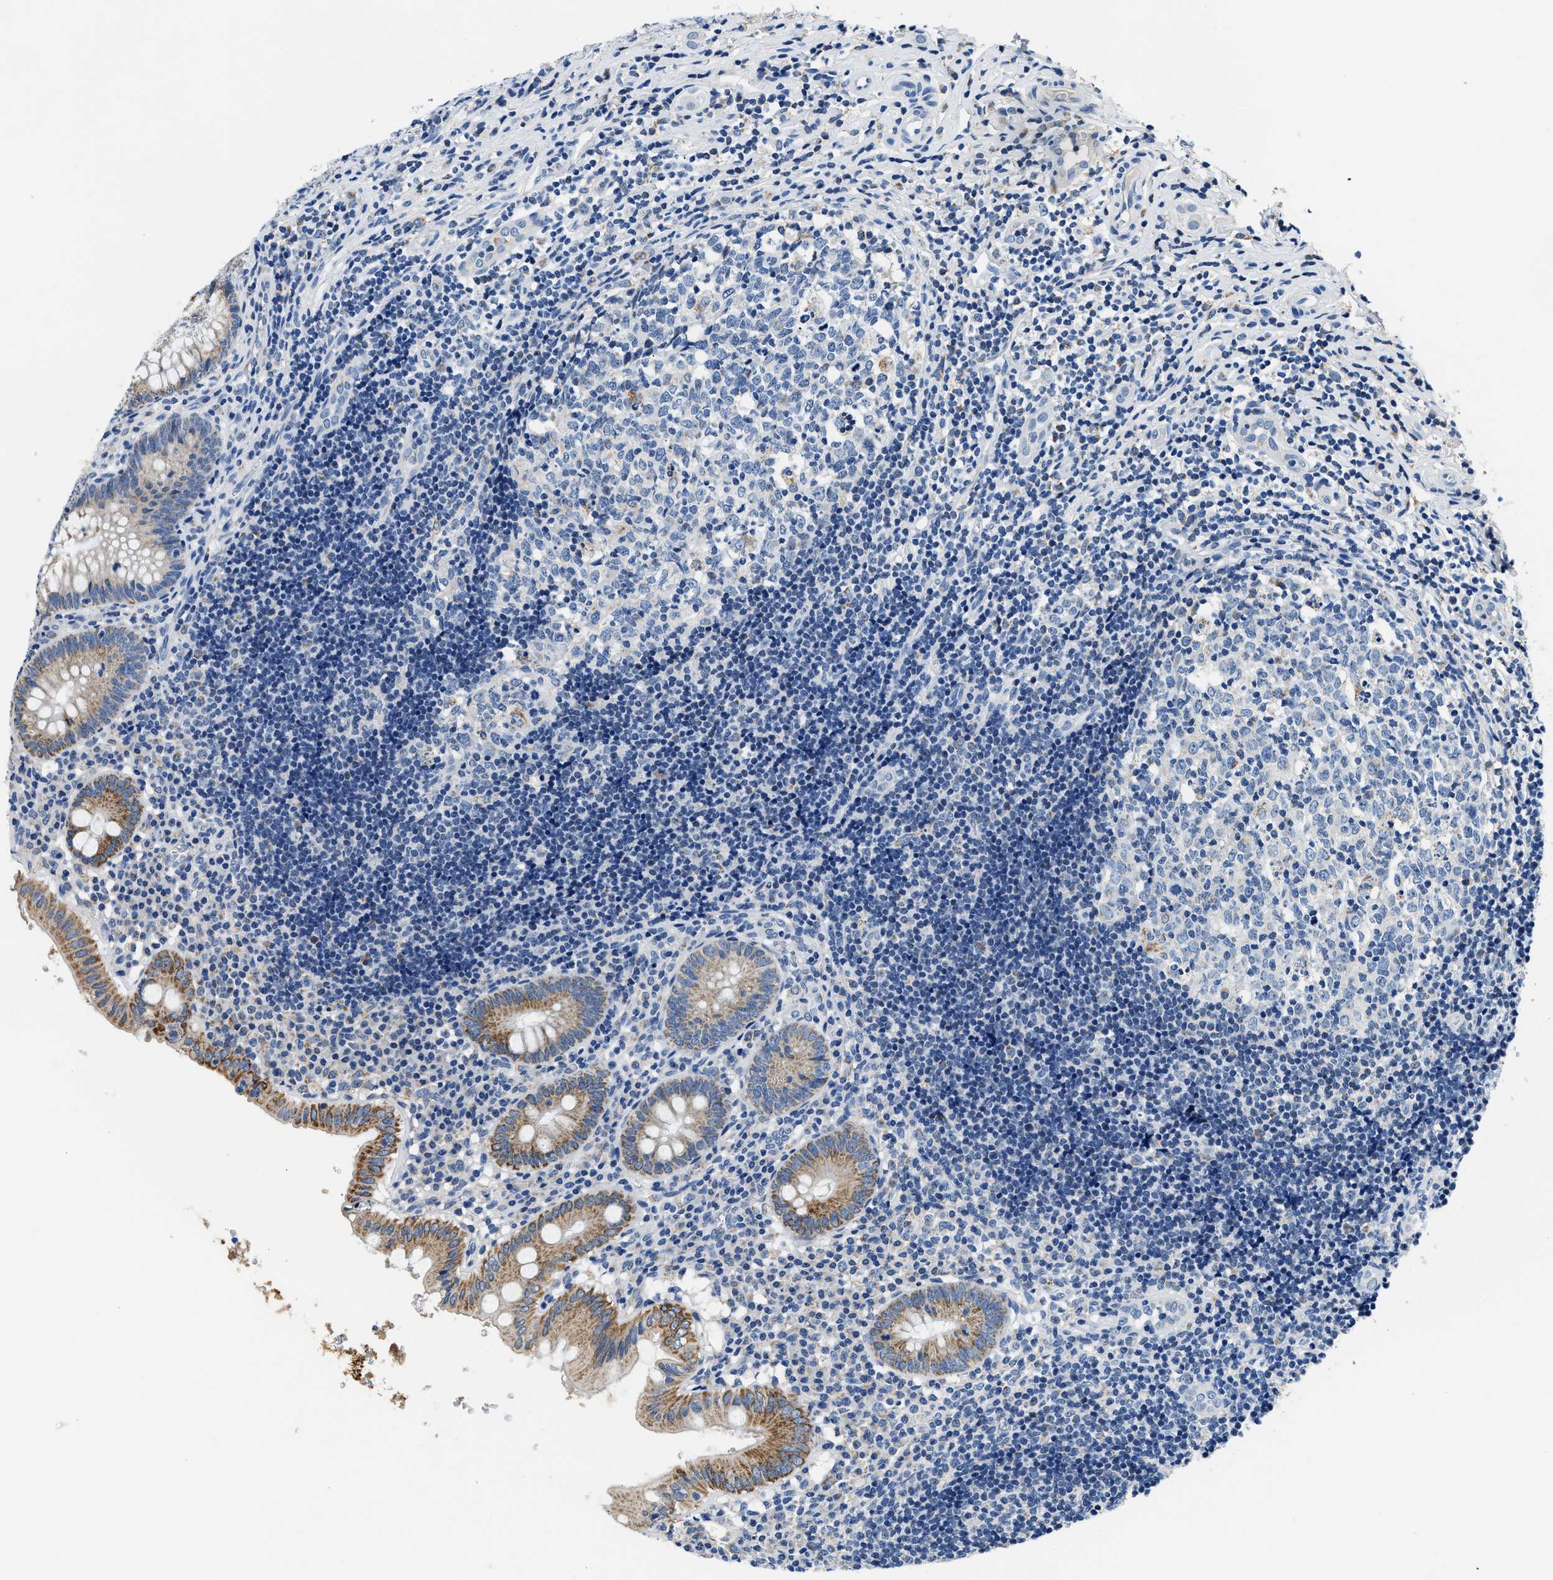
{"staining": {"intensity": "moderate", "quantity": ">75%", "location": "cytoplasmic/membranous"}, "tissue": "appendix", "cell_type": "Glandular cells", "image_type": "normal", "snomed": [{"axis": "morphology", "description": "Normal tissue, NOS"}, {"axis": "topography", "description": "Appendix"}], "caption": "Immunohistochemistry histopathology image of normal appendix: appendix stained using immunohistochemistry (IHC) displays medium levels of moderate protein expression localized specifically in the cytoplasmic/membranous of glandular cells, appearing as a cytoplasmic/membranous brown color.", "gene": "PCK2", "patient": {"sex": "male", "age": 8}}